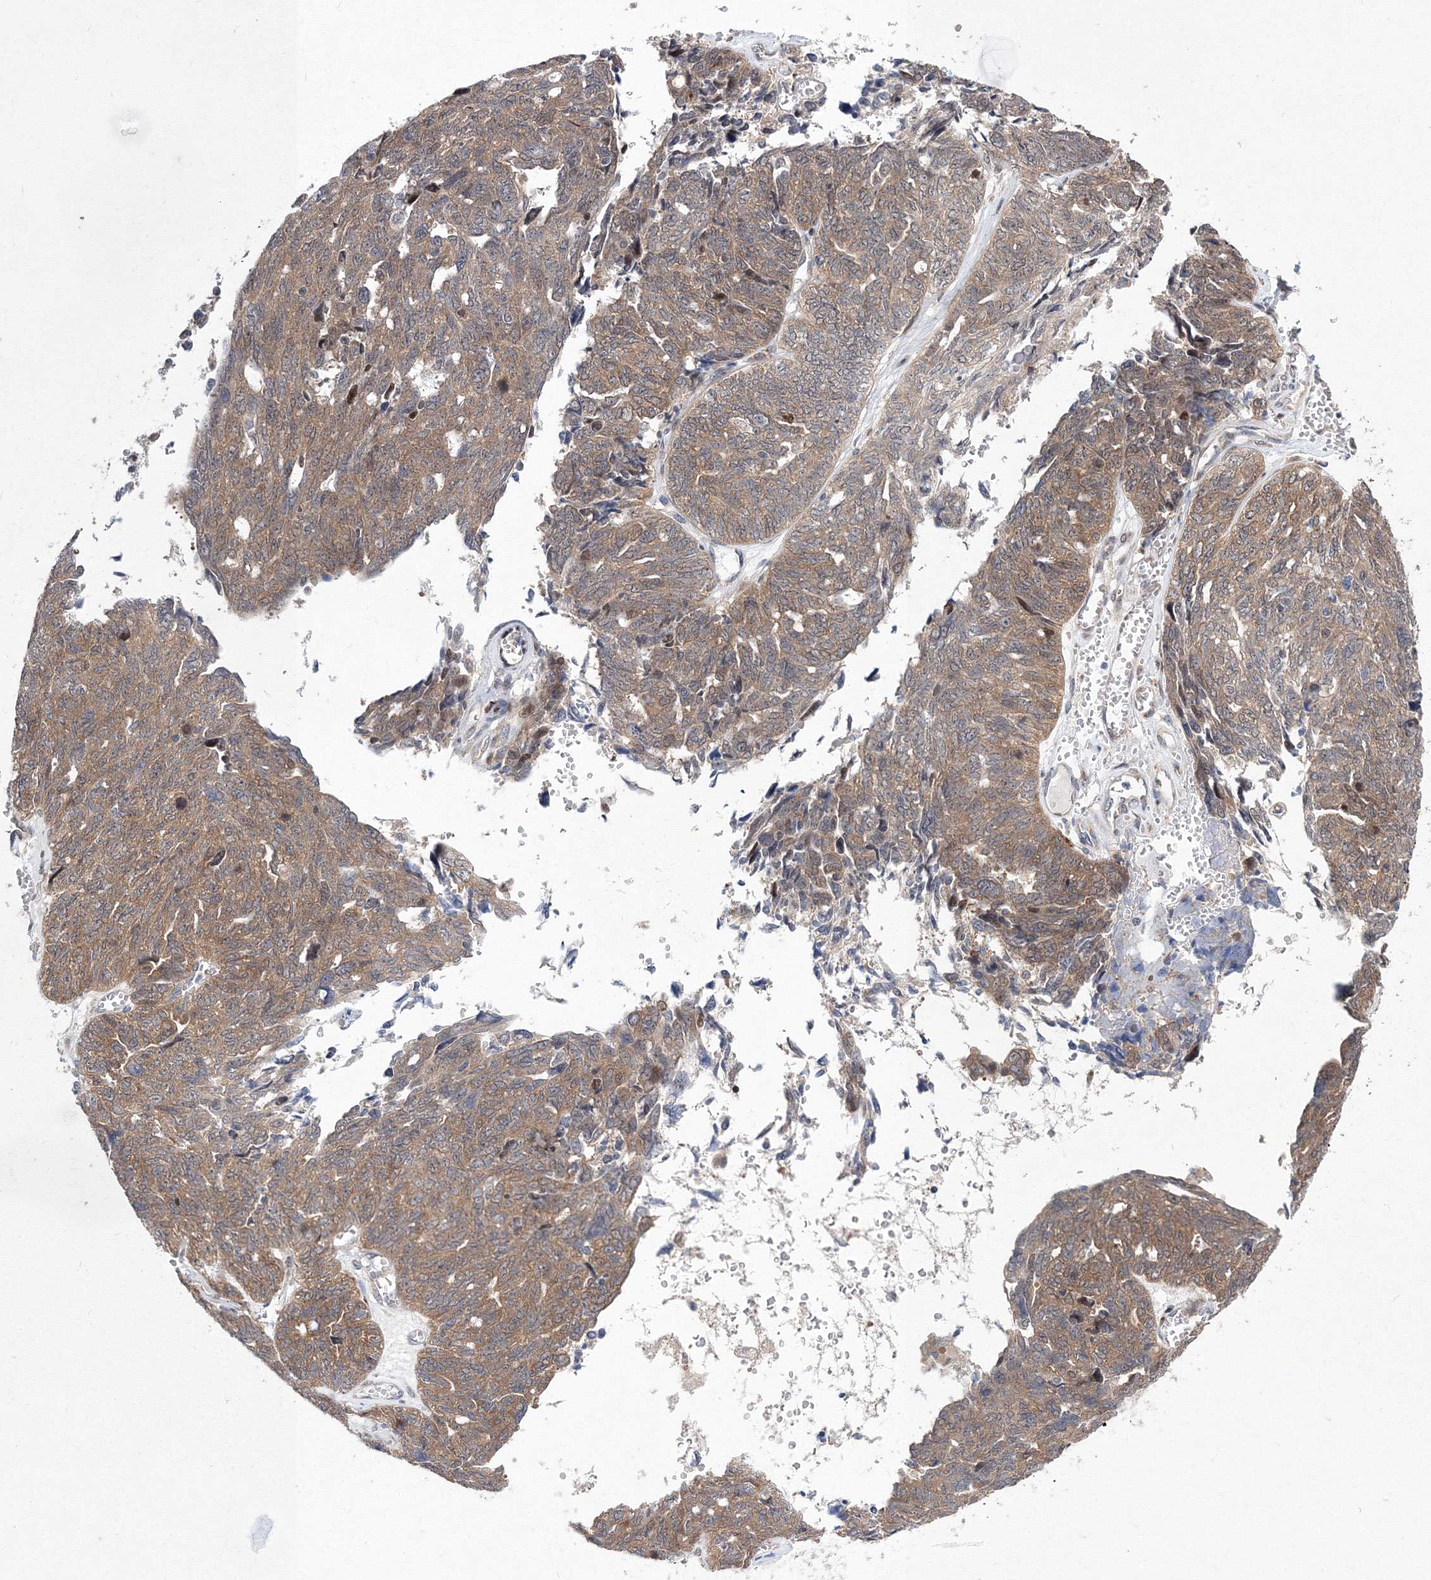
{"staining": {"intensity": "moderate", "quantity": ">75%", "location": "cytoplasmic/membranous,nuclear"}, "tissue": "ovarian cancer", "cell_type": "Tumor cells", "image_type": "cancer", "snomed": [{"axis": "morphology", "description": "Cystadenocarcinoma, serous, NOS"}, {"axis": "topography", "description": "Ovary"}], "caption": "Immunohistochemical staining of human ovarian serous cystadenocarcinoma exhibits medium levels of moderate cytoplasmic/membranous and nuclear protein staining in approximately >75% of tumor cells.", "gene": "GPN1", "patient": {"sex": "female", "age": 79}}